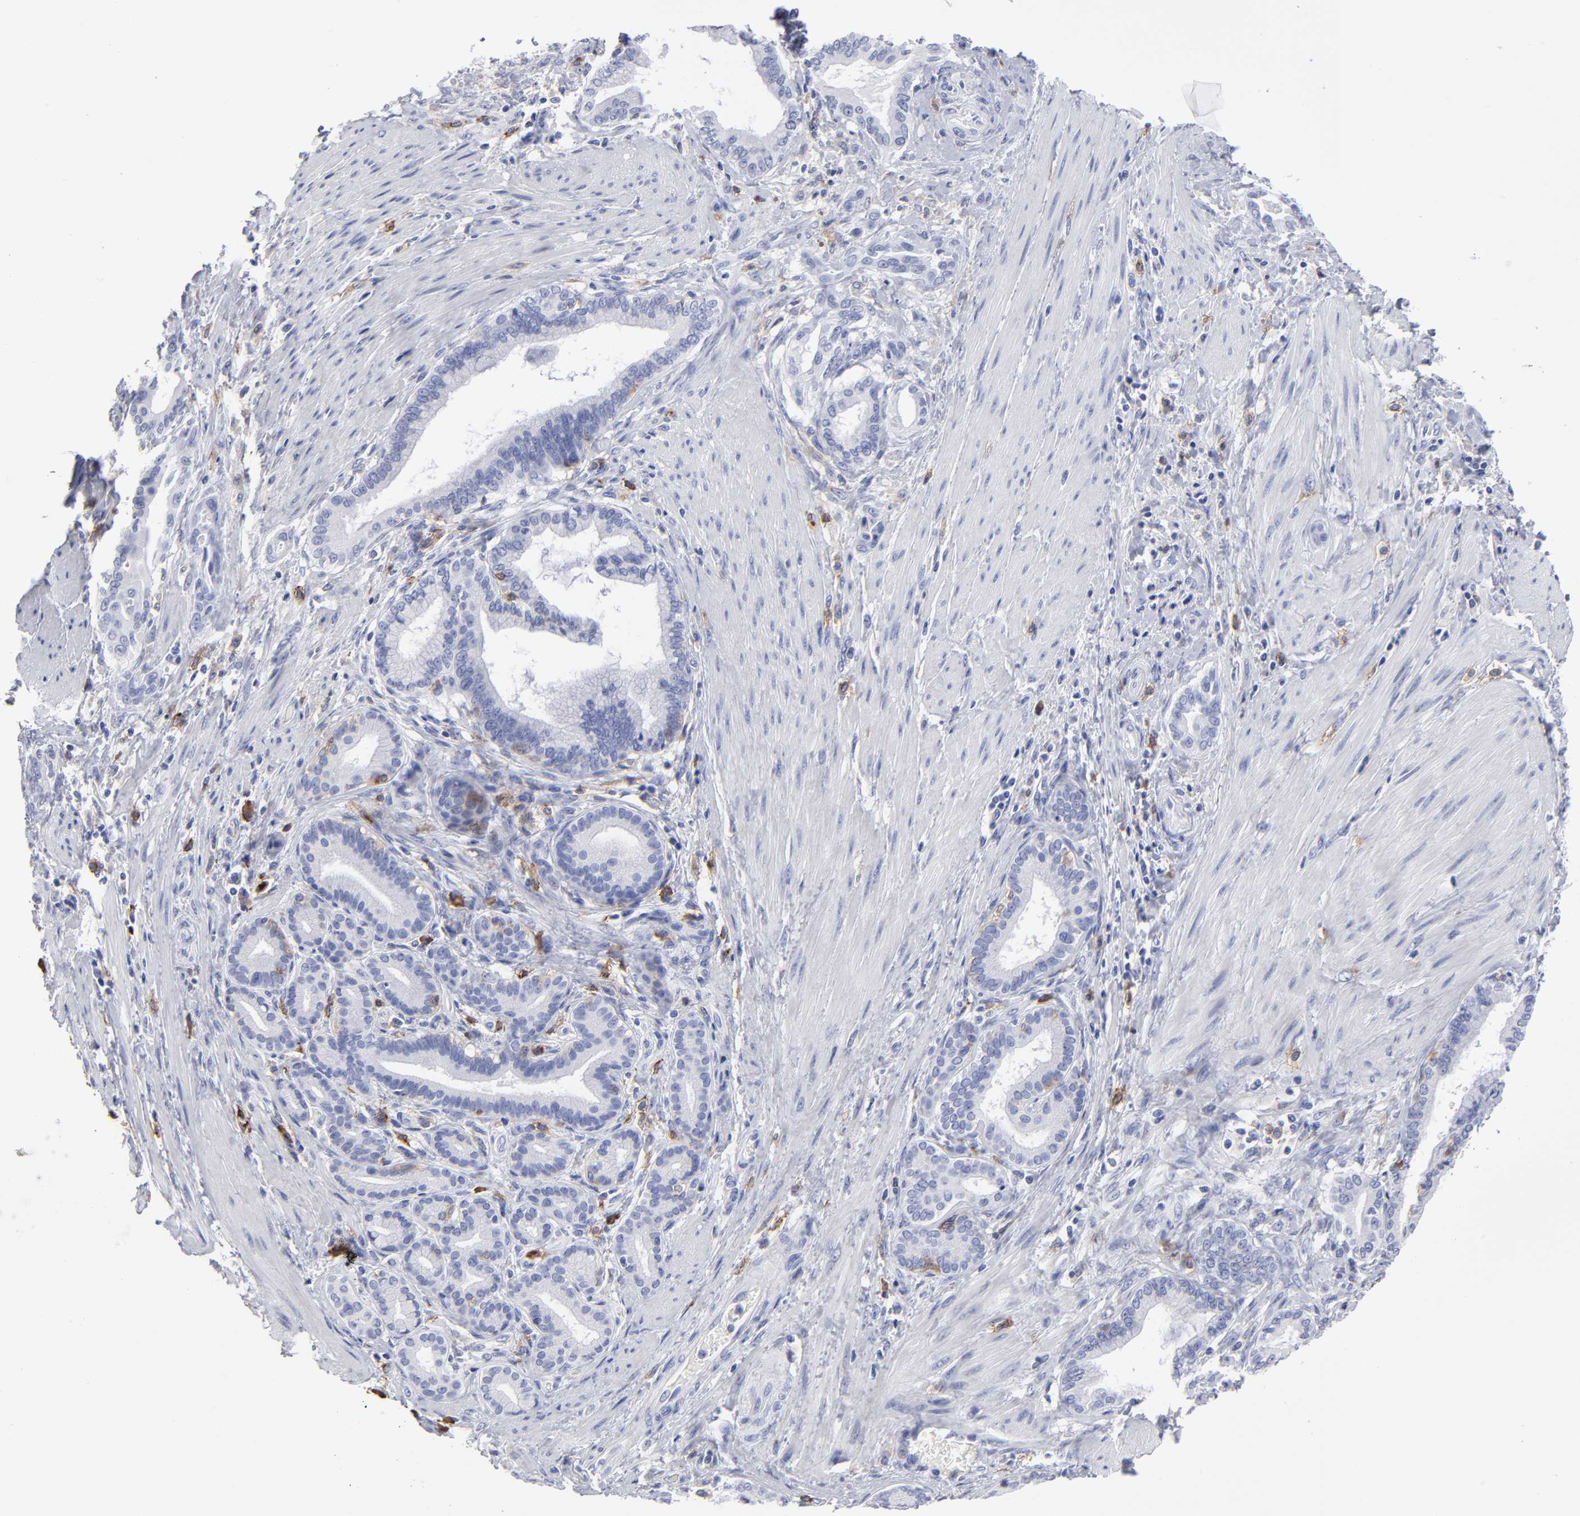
{"staining": {"intensity": "negative", "quantity": "none", "location": "none"}, "tissue": "pancreatic cancer", "cell_type": "Tumor cells", "image_type": "cancer", "snomed": [{"axis": "morphology", "description": "Adenocarcinoma, NOS"}, {"axis": "topography", "description": "Pancreas"}], "caption": "Human pancreatic adenocarcinoma stained for a protein using IHC reveals no staining in tumor cells.", "gene": "LAT2", "patient": {"sex": "female", "age": 64}}